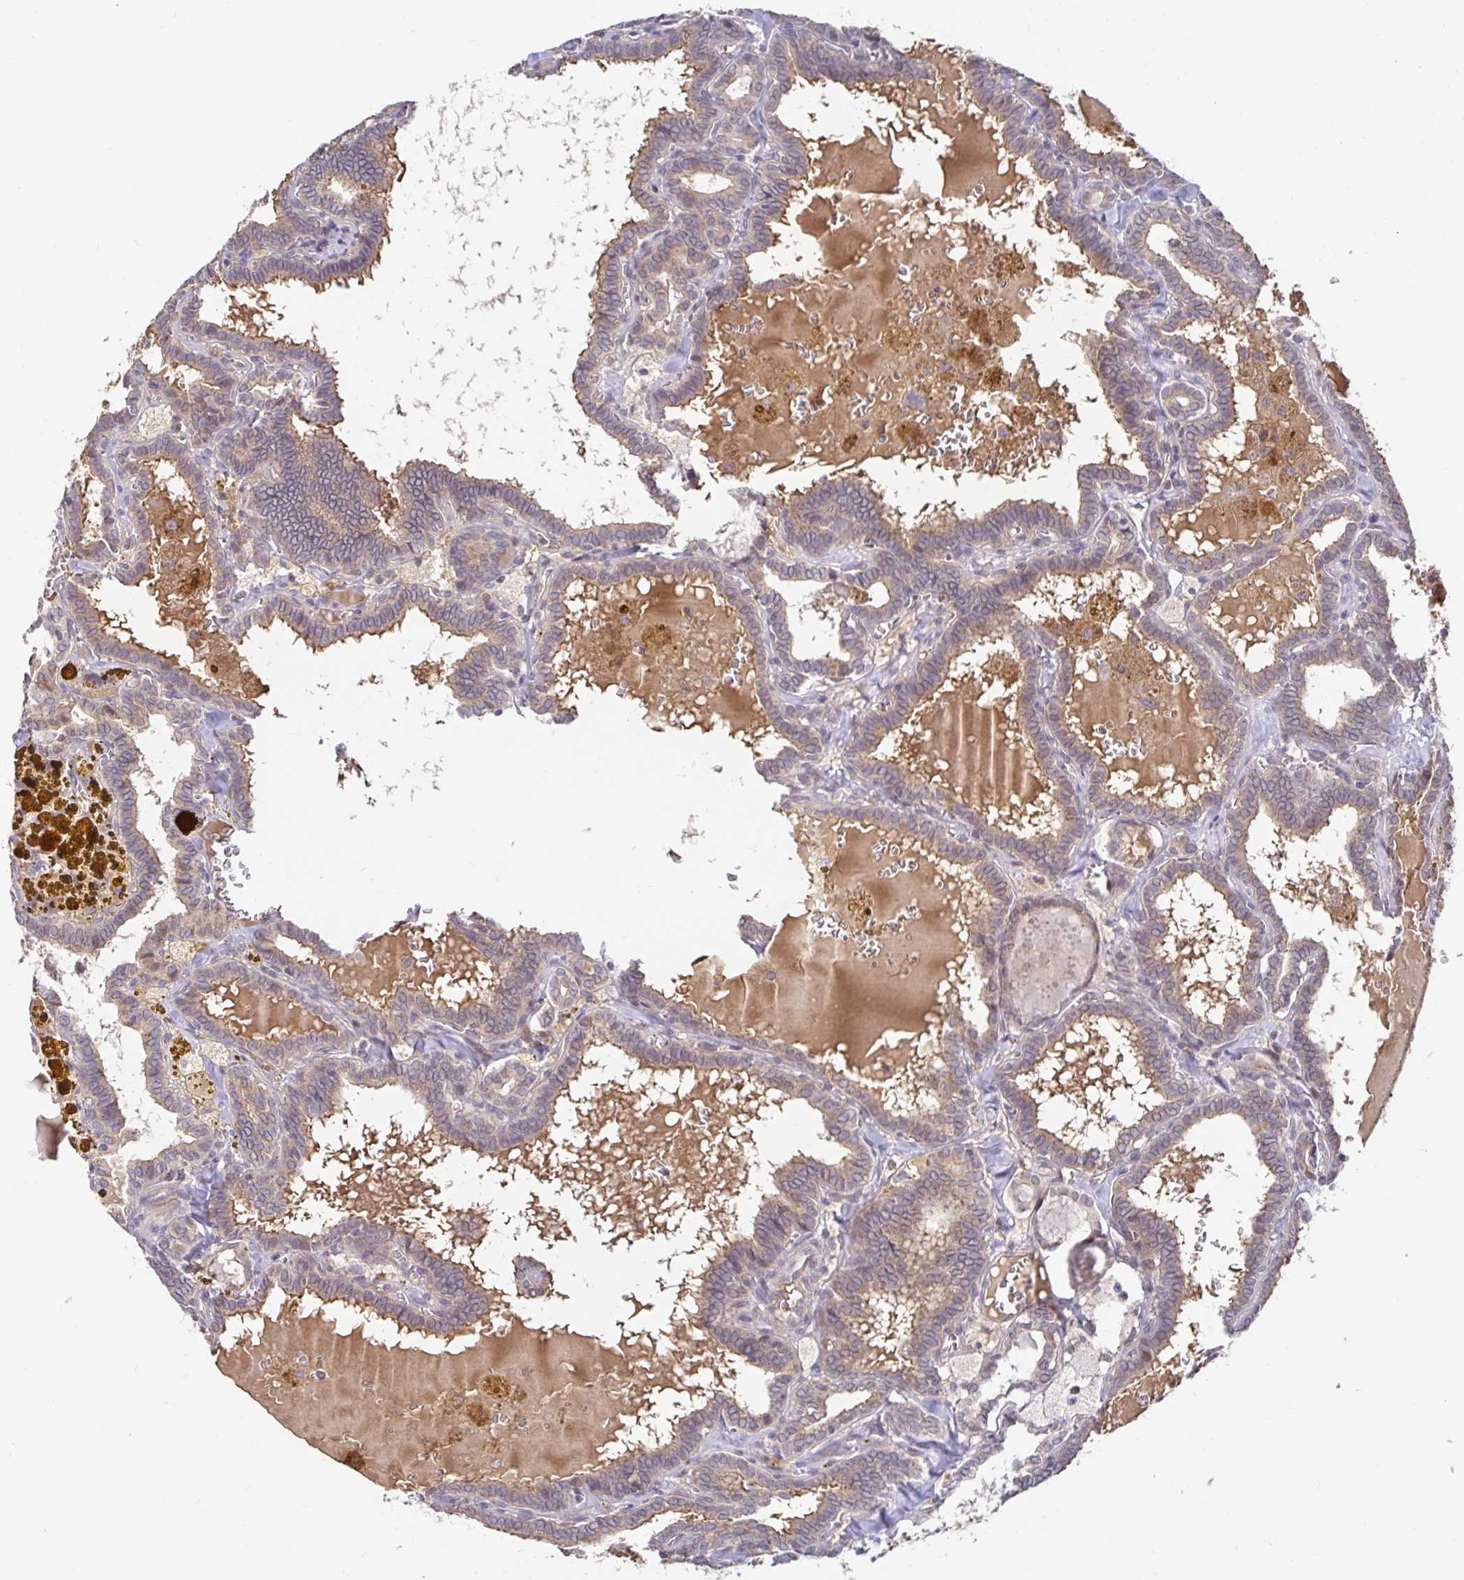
{"staining": {"intensity": "weak", "quantity": ">75%", "location": "cytoplasmic/membranous"}, "tissue": "thyroid cancer", "cell_type": "Tumor cells", "image_type": "cancer", "snomed": [{"axis": "morphology", "description": "Papillary adenocarcinoma, NOS"}, {"axis": "topography", "description": "Thyroid gland"}], "caption": "Thyroid cancer (papillary adenocarcinoma) stained for a protein (brown) demonstrates weak cytoplasmic/membranous positive staining in approximately >75% of tumor cells.", "gene": "LARP1", "patient": {"sex": "female", "age": 39}}